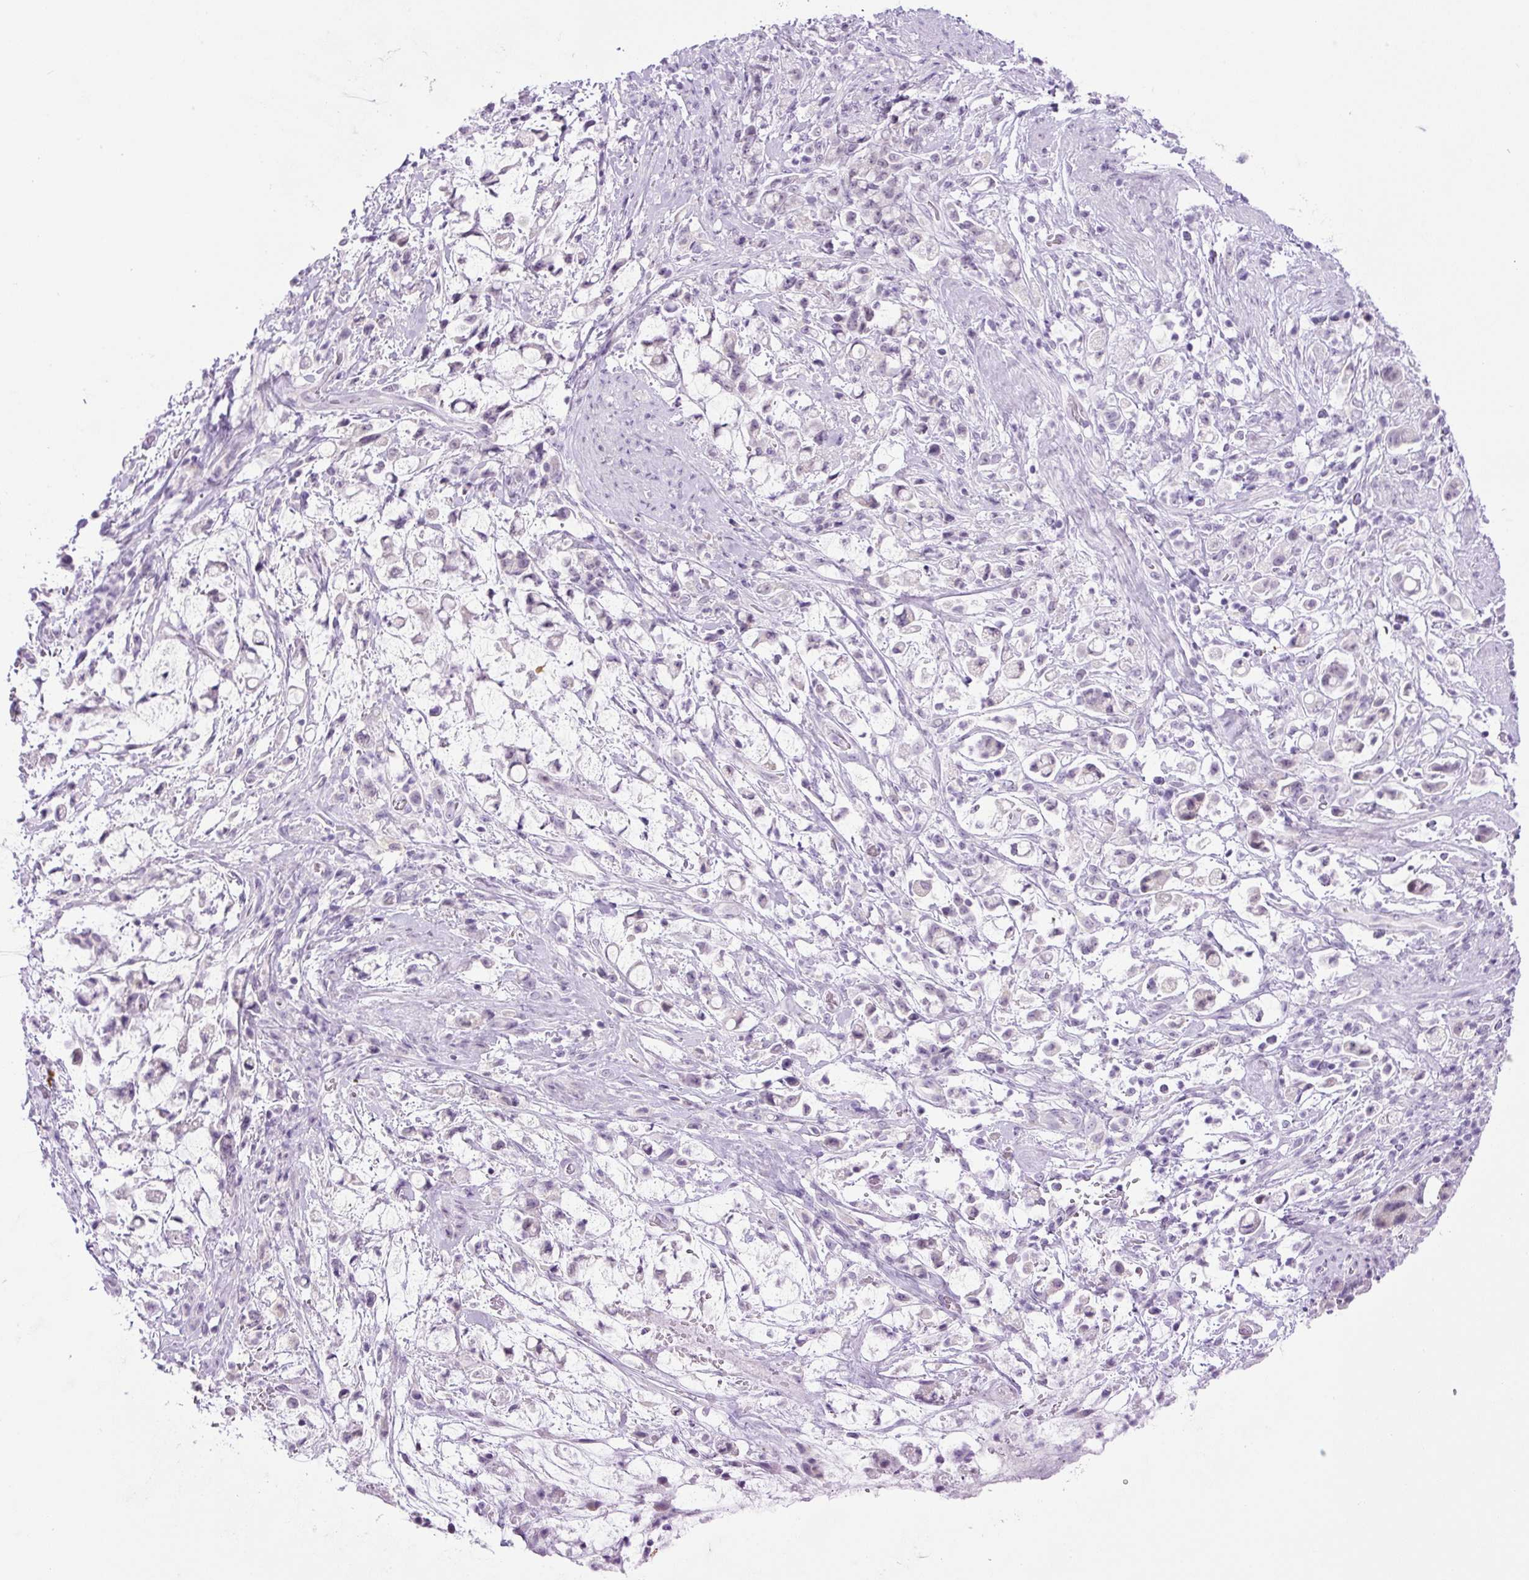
{"staining": {"intensity": "negative", "quantity": "none", "location": "none"}, "tissue": "stomach cancer", "cell_type": "Tumor cells", "image_type": "cancer", "snomed": [{"axis": "morphology", "description": "Adenocarcinoma, NOS"}, {"axis": "topography", "description": "Stomach"}], "caption": "Immunohistochemistry (IHC) of stomach cancer (adenocarcinoma) displays no expression in tumor cells.", "gene": "RHBDD2", "patient": {"sex": "female", "age": 60}}